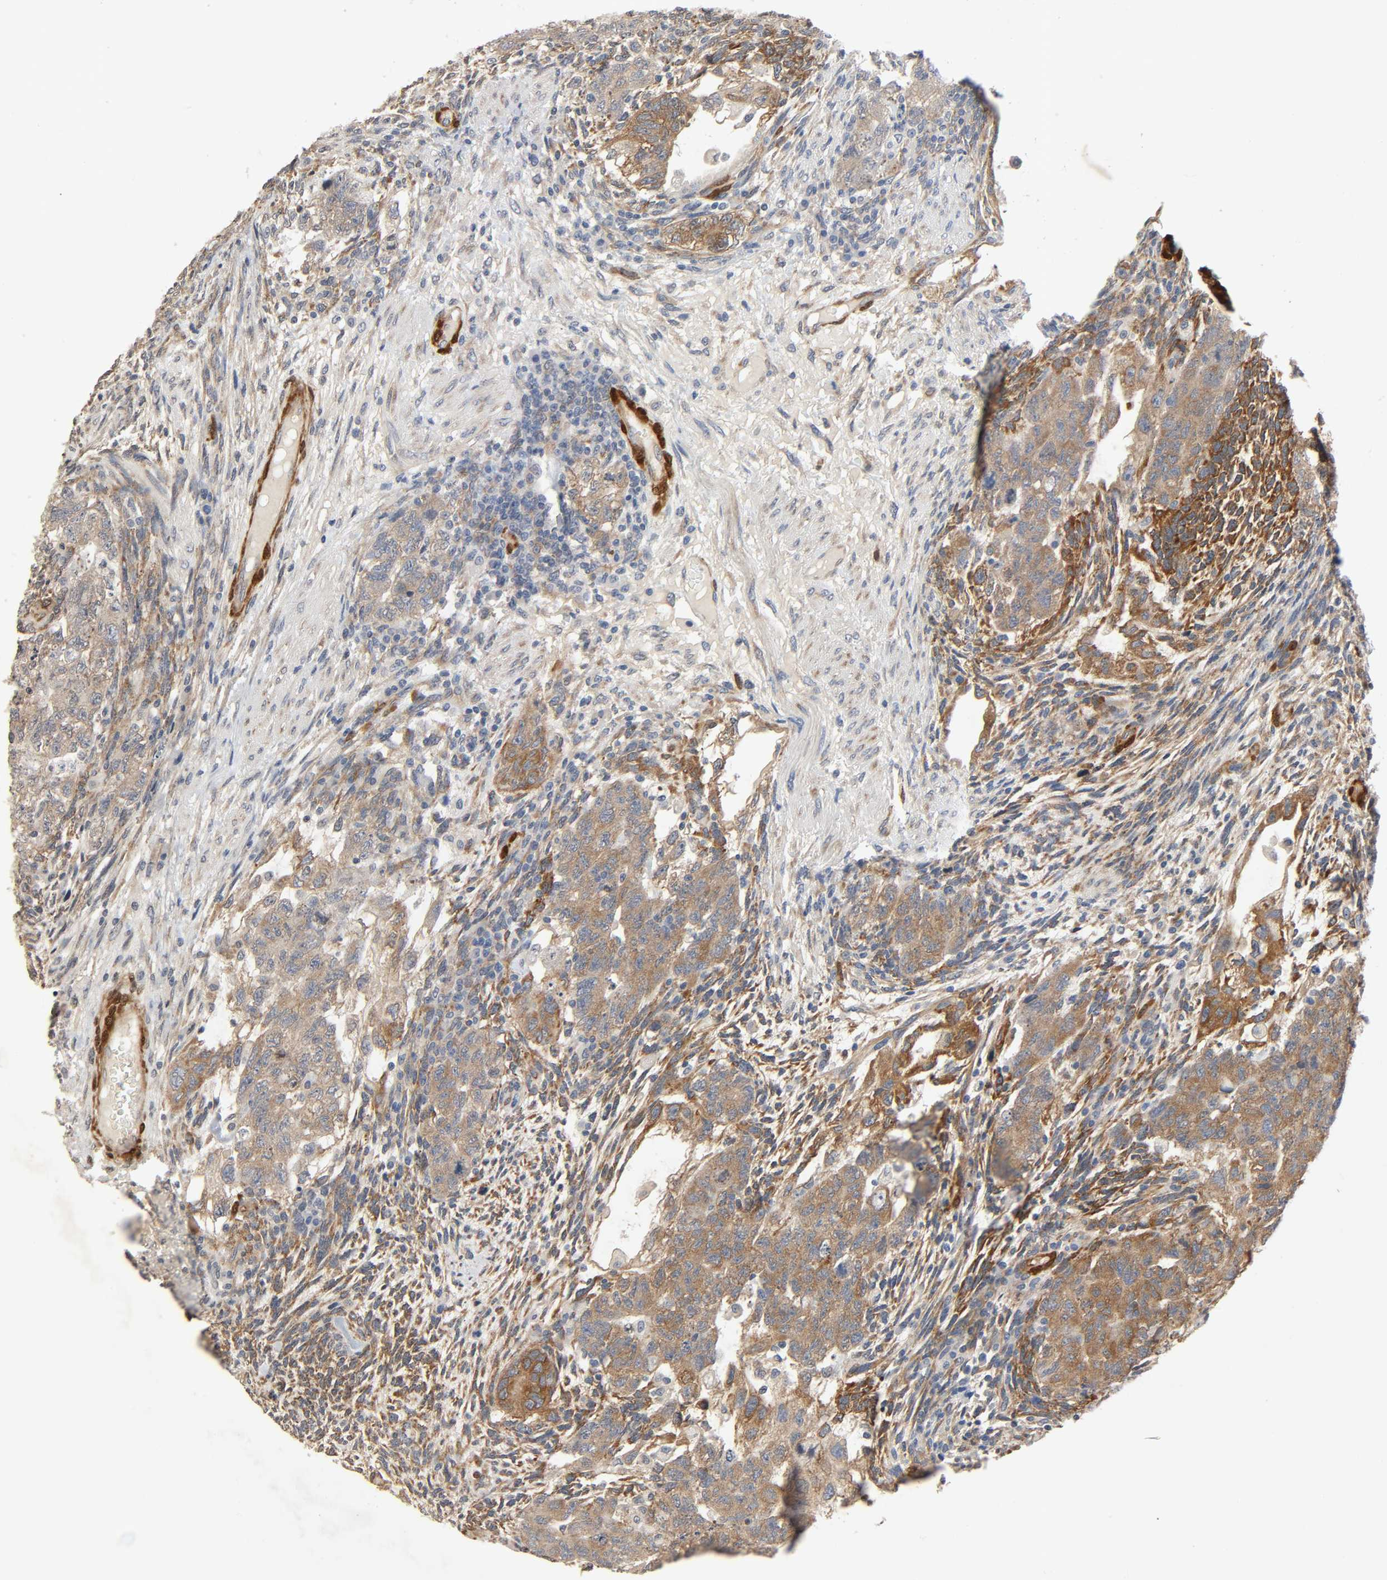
{"staining": {"intensity": "moderate", "quantity": ">75%", "location": "cytoplasmic/membranous"}, "tissue": "testis cancer", "cell_type": "Tumor cells", "image_type": "cancer", "snomed": [{"axis": "morphology", "description": "Normal tissue, NOS"}, {"axis": "morphology", "description": "Carcinoma, Embryonal, NOS"}, {"axis": "topography", "description": "Testis"}], "caption": "Protein staining reveals moderate cytoplasmic/membranous staining in about >75% of tumor cells in embryonal carcinoma (testis). The staining was performed using DAB (3,3'-diaminobenzidine) to visualize the protein expression in brown, while the nuclei were stained in blue with hematoxylin (Magnification: 20x).", "gene": "PTK2", "patient": {"sex": "male", "age": 36}}